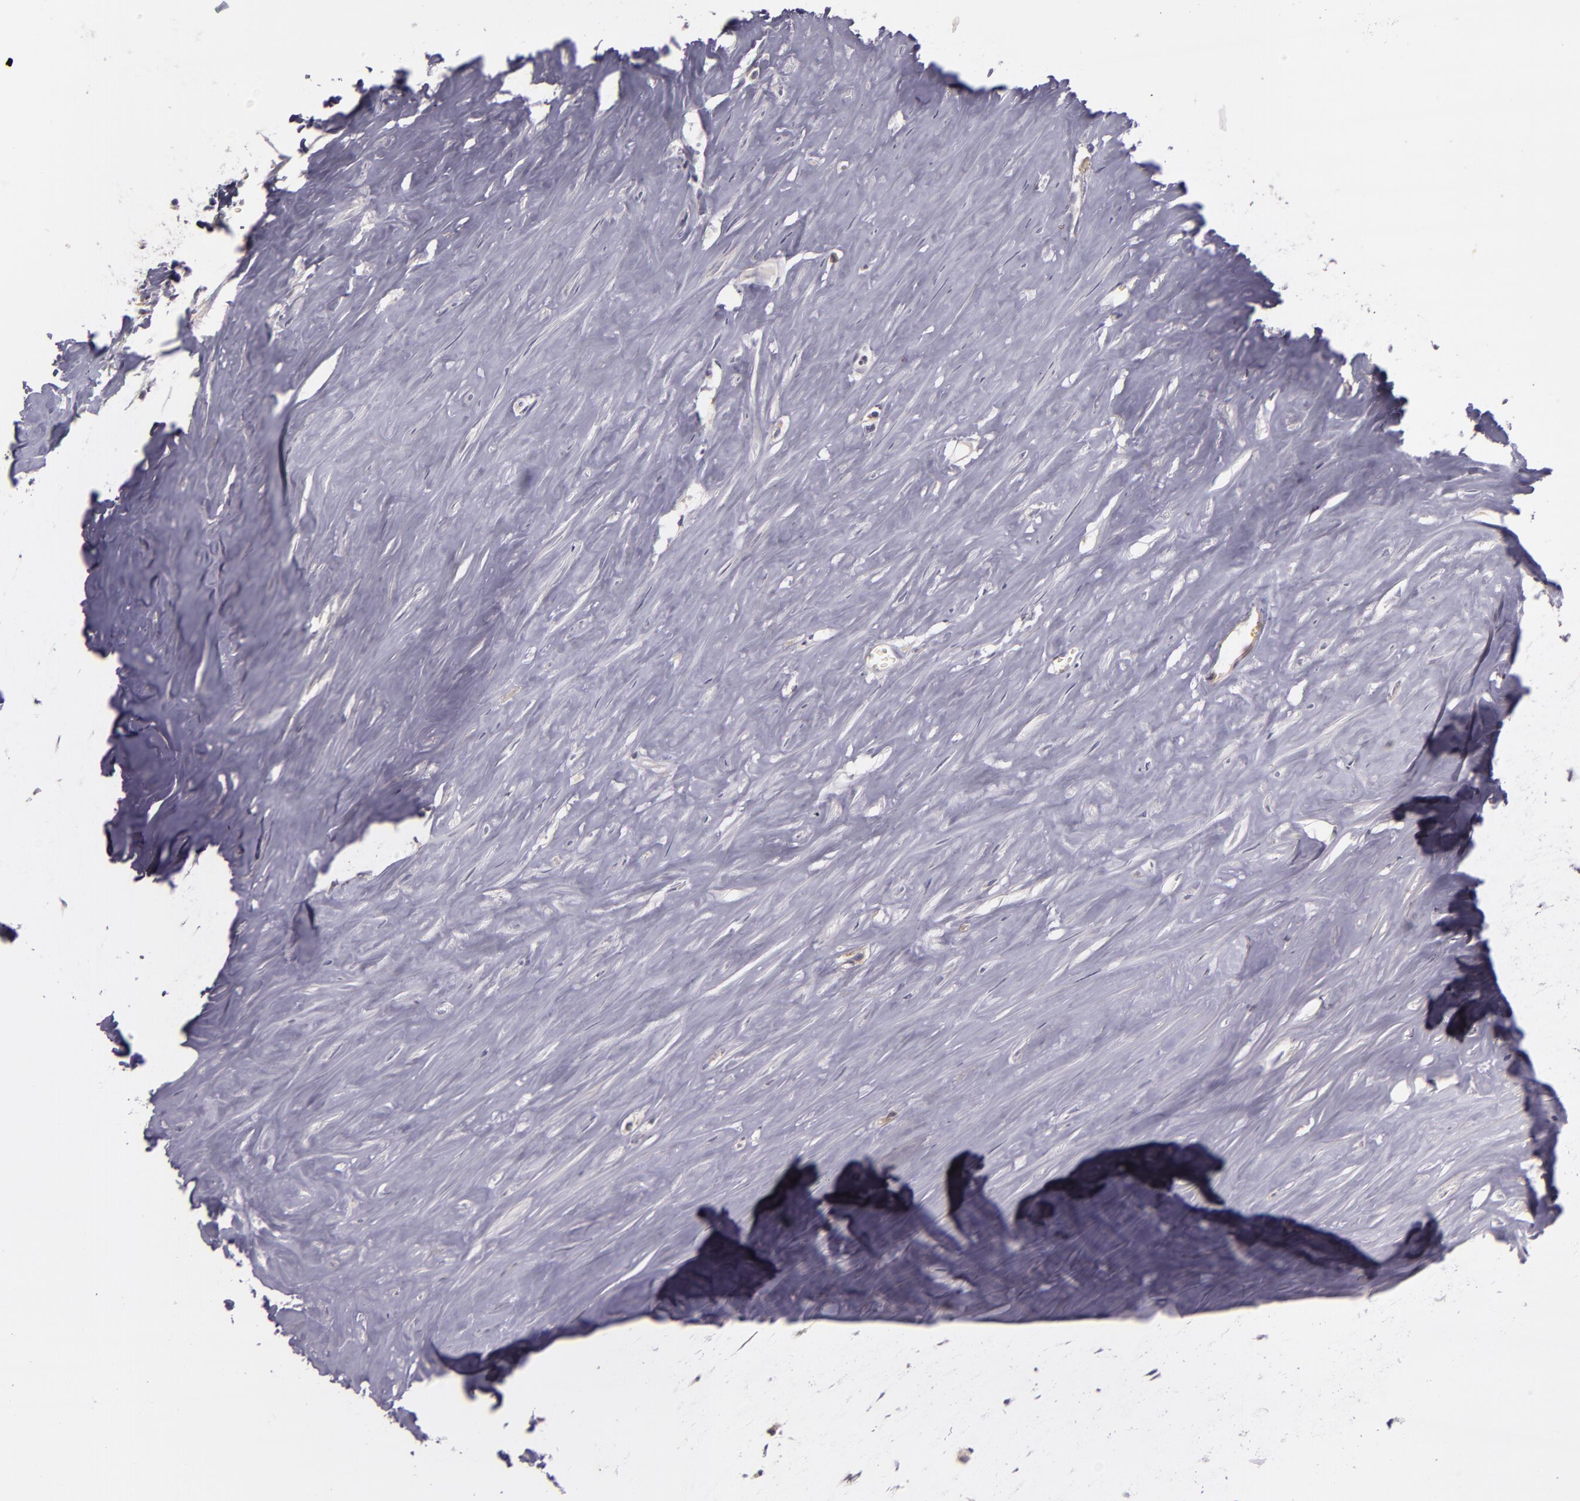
{"staining": {"intensity": "moderate", "quantity": "25%-75%", "location": "cytoplasmic/membranous"}, "tissue": "carcinoid", "cell_type": "Tumor cells", "image_type": "cancer", "snomed": [{"axis": "morphology", "description": "Carcinoid, malignant, NOS"}, {"axis": "topography", "description": "Small intestine"}], "caption": "A micrograph of carcinoid (malignant) stained for a protein reveals moderate cytoplasmic/membranous brown staining in tumor cells.", "gene": "RALGAPA1", "patient": {"sex": "male", "age": 63}}